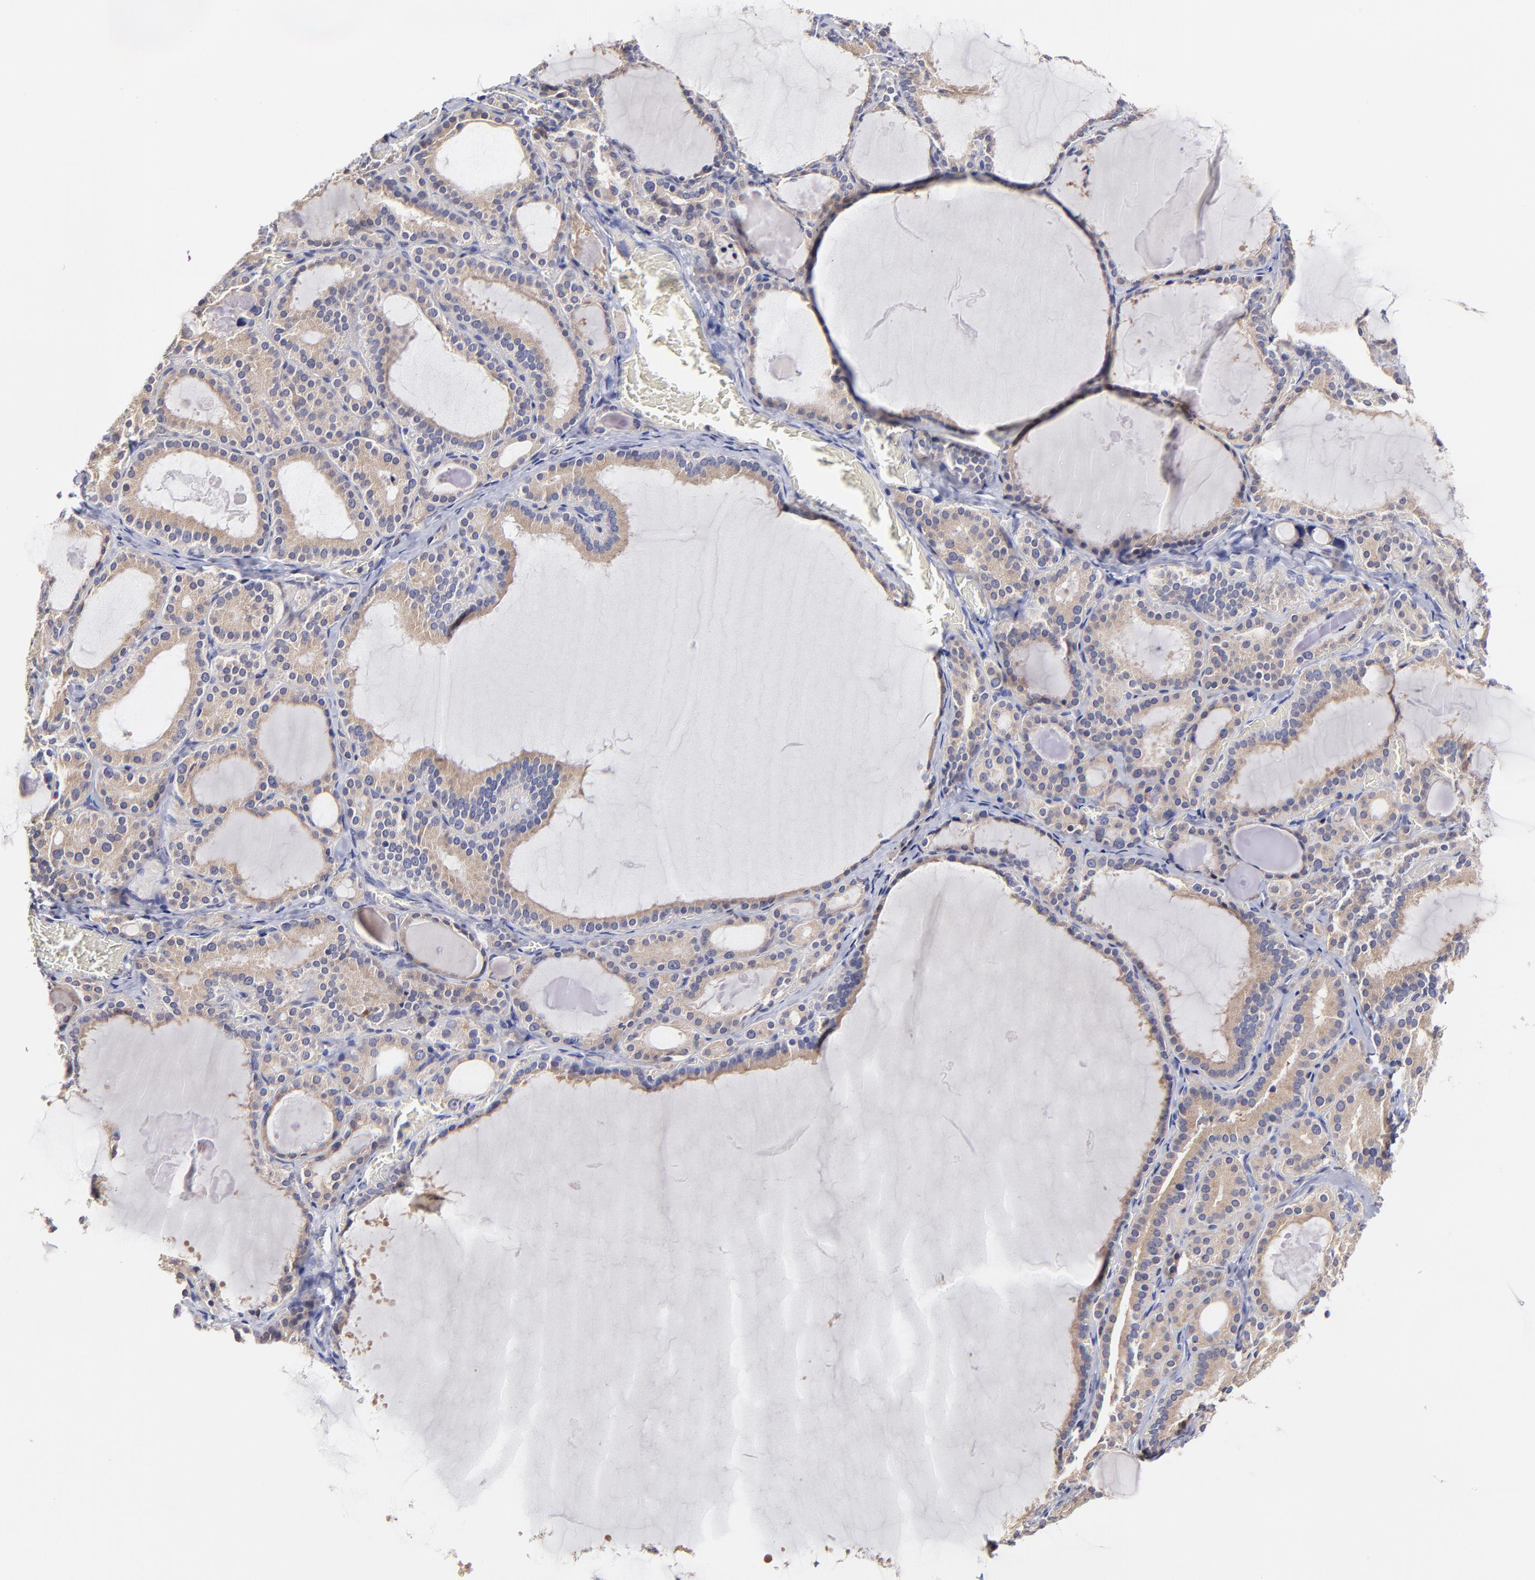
{"staining": {"intensity": "weak", "quantity": ">75%", "location": "cytoplasmic/membranous"}, "tissue": "thyroid gland", "cell_type": "Glandular cells", "image_type": "normal", "snomed": [{"axis": "morphology", "description": "Normal tissue, NOS"}, {"axis": "topography", "description": "Thyroid gland"}], "caption": "A high-resolution image shows immunohistochemistry (IHC) staining of unremarkable thyroid gland, which shows weak cytoplasmic/membranous positivity in approximately >75% of glandular cells.", "gene": "GCSAM", "patient": {"sex": "female", "age": 33}}